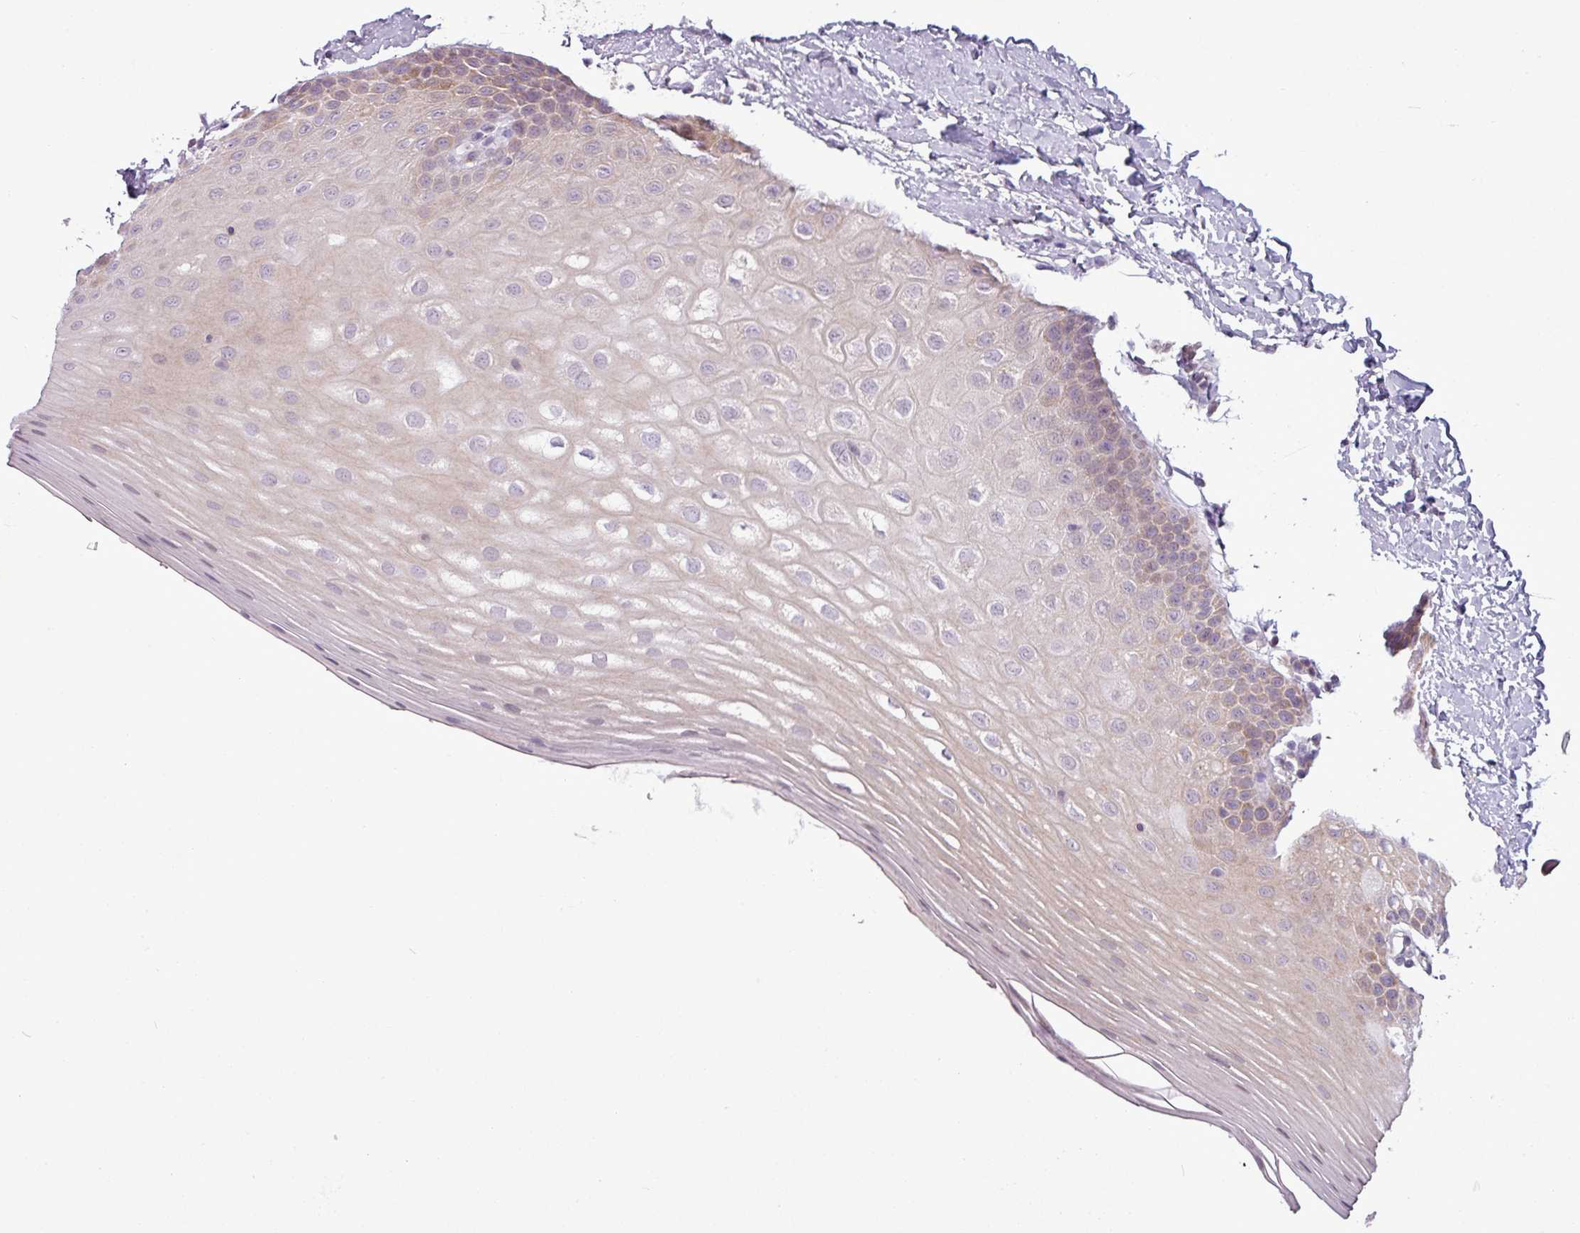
{"staining": {"intensity": "moderate", "quantity": "25%-75%", "location": "cytoplasmic/membranous"}, "tissue": "oral mucosa", "cell_type": "Squamous epithelial cells", "image_type": "normal", "snomed": [{"axis": "morphology", "description": "Normal tissue, NOS"}, {"axis": "topography", "description": "Oral tissue"}], "caption": "IHC of benign oral mucosa demonstrates medium levels of moderate cytoplasmic/membranous expression in approximately 25%-75% of squamous epithelial cells. (brown staining indicates protein expression, while blue staining denotes nuclei).", "gene": "GPT2", "patient": {"sex": "female", "age": 67}}